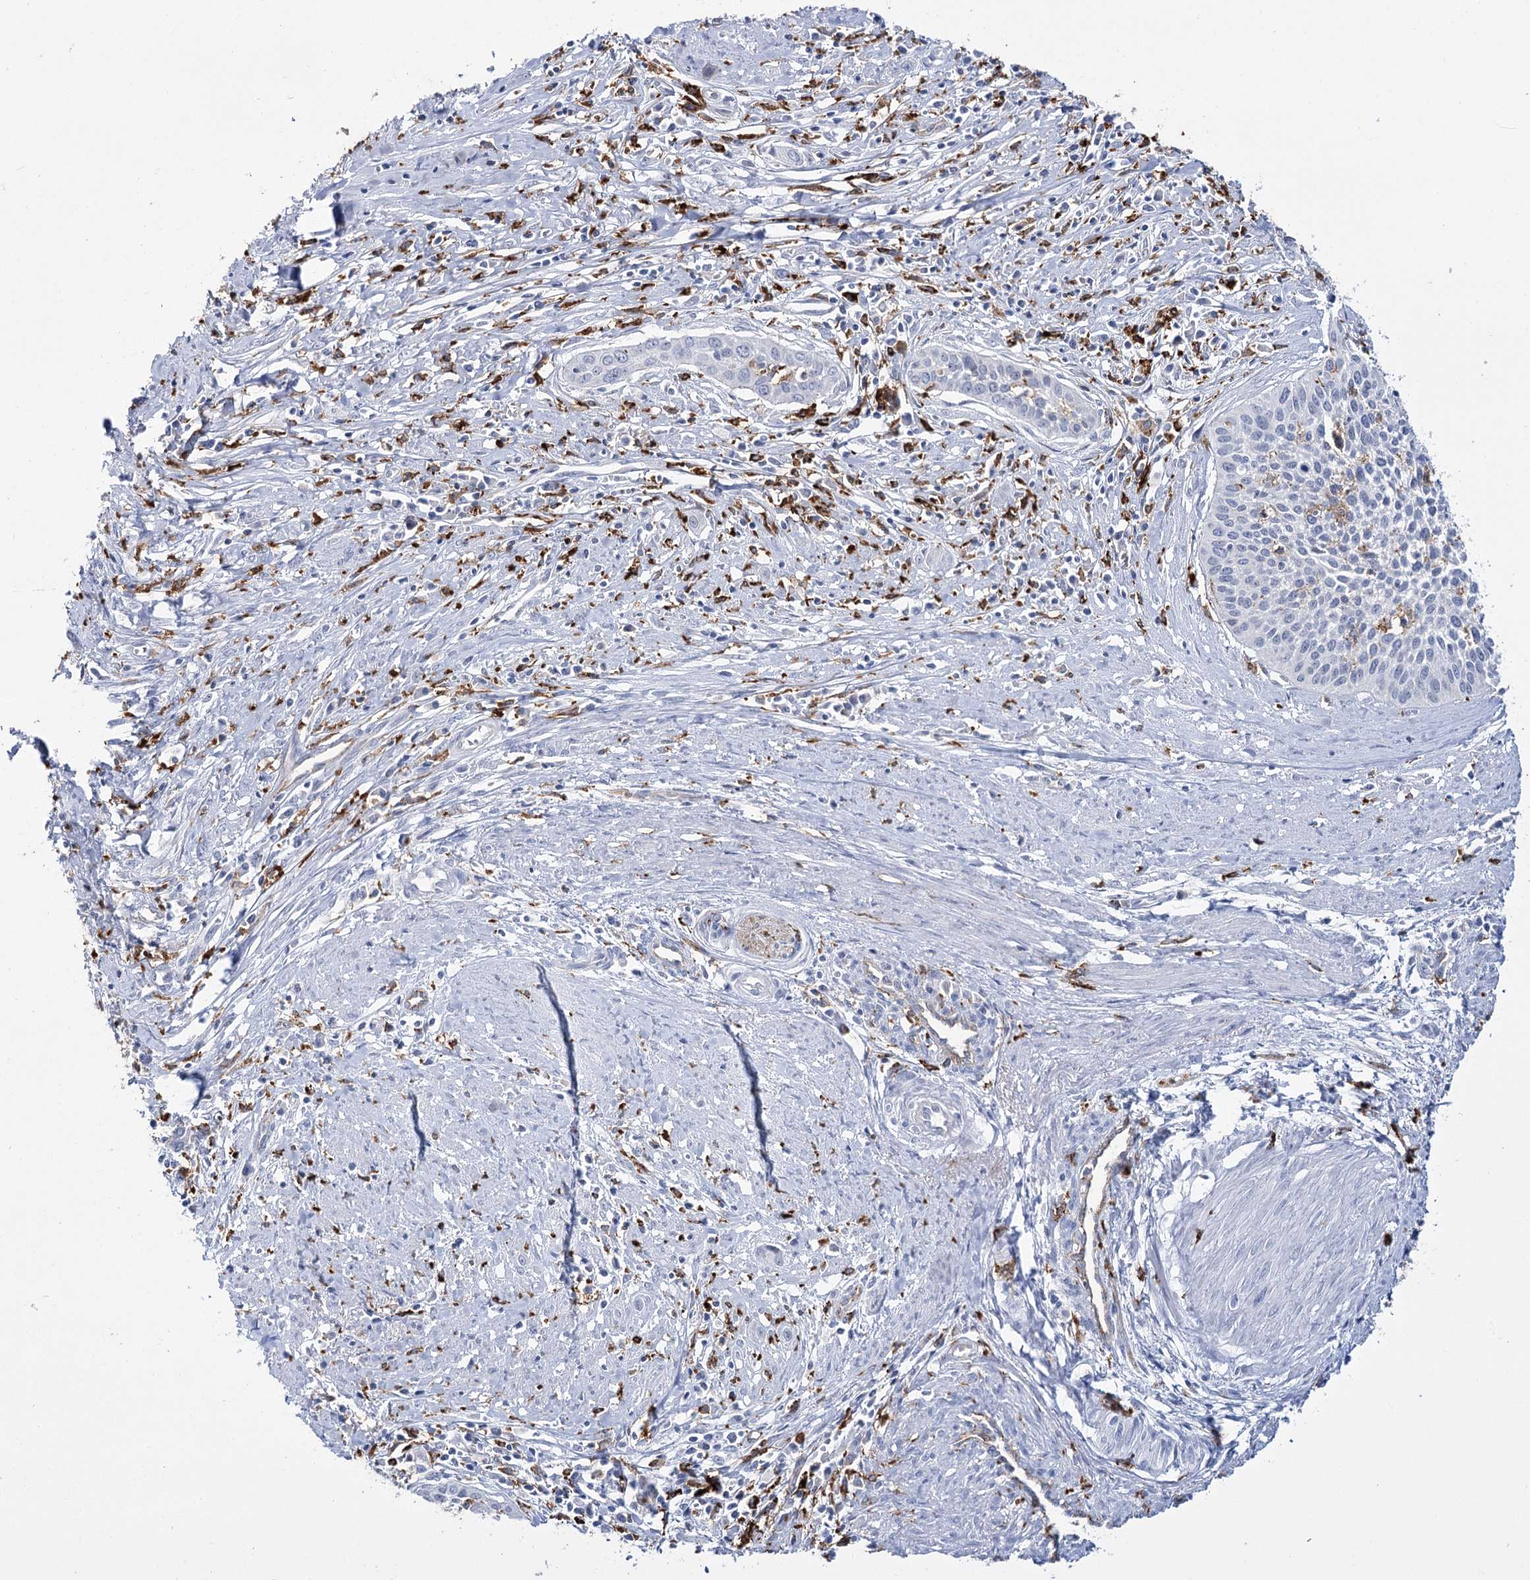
{"staining": {"intensity": "negative", "quantity": "none", "location": "none"}, "tissue": "cervical cancer", "cell_type": "Tumor cells", "image_type": "cancer", "snomed": [{"axis": "morphology", "description": "Squamous cell carcinoma, NOS"}, {"axis": "topography", "description": "Cervix"}], "caption": "Tumor cells are negative for brown protein staining in cervical squamous cell carcinoma. (DAB (3,3'-diaminobenzidine) IHC, high magnification).", "gene": "PIWIL4", "patient": {"sex": "female", "age": 34}}